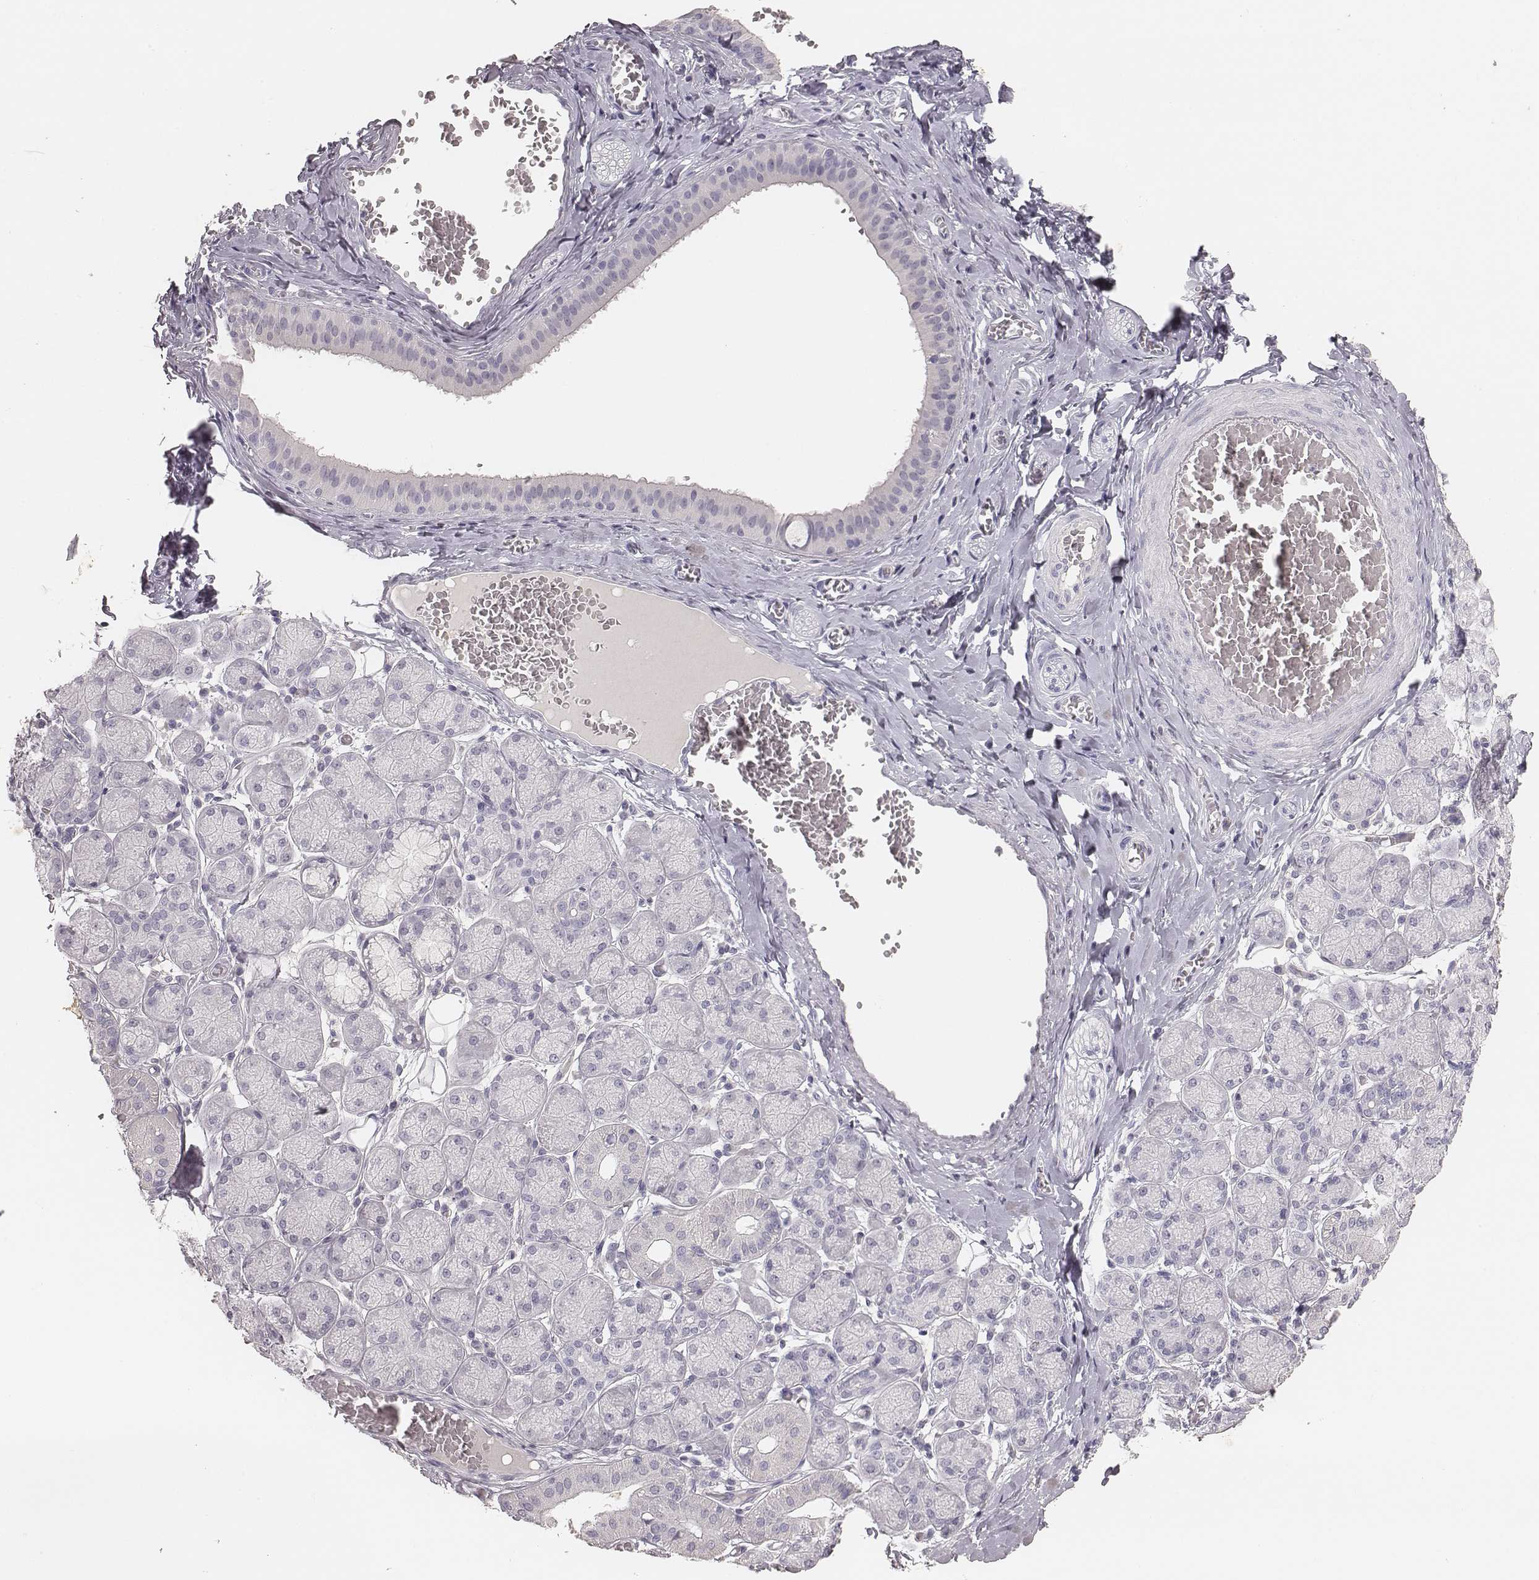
{"staining": {"intensity": "negative", "quantity": "none", "location": "none"}, "tissue": "salivary gland", "cell_type": "Glandular cells", "image_type": "normal", "snomed": [{"axis": "morphology", "description": "Normal tissue, NOS"}, {"axis": "topography", "description": "Salivary gland"}, {"axis": "topography", "description": "Peripheral nerve tissue"}], "caption": "A micrograph of salivary gland stained for a protein reveals no brown staining in glandular cells. The staining was performed using DAB (3,3'-diaminobenzidine) to visualize the protein expression in brown, while the nuclei were stained in blue with hematoxylin (Magnification: 20x).", "gene": "MYH6", "patient": {"sex": "female", "age": 24}}